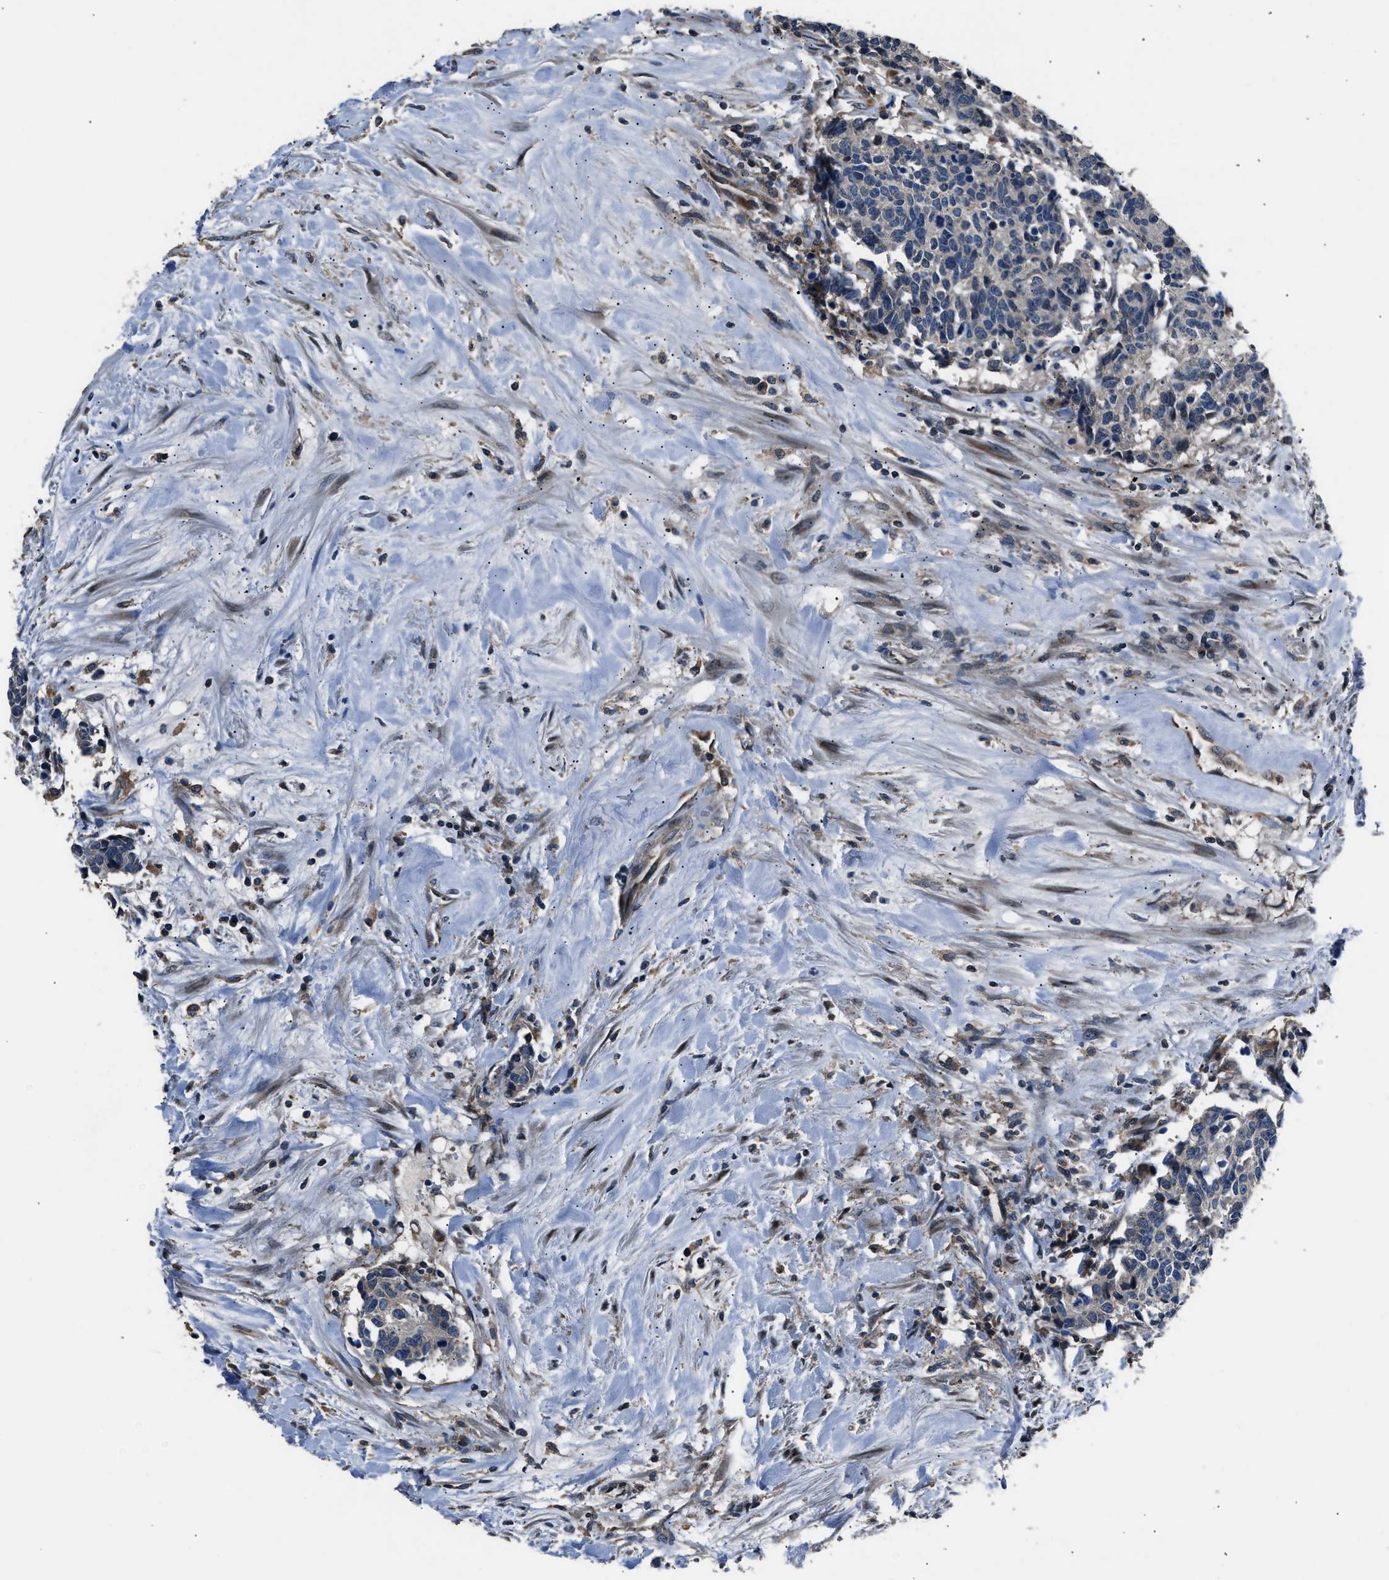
{"staining": {"intensity": "negative", "quantity": "none", "location": "none"}, "tissue": "carcinoid", "cell_type": "Tumor cells", "image_type": "cancer", "snomed": [{"axis": "morphology", "description": "Carcinoma, NOS"}, {"axis": "morphology", "description": "Carcinoid, malignant, NOS"}, {"axis": "topography", "description": "Urinary bladder"}], "caption": "Protein analysis of carcinoma demonstrates no significant positivity in tumor cells.", "gene": "TNRC18", "patient": {"sex": "male", "age": 57}}